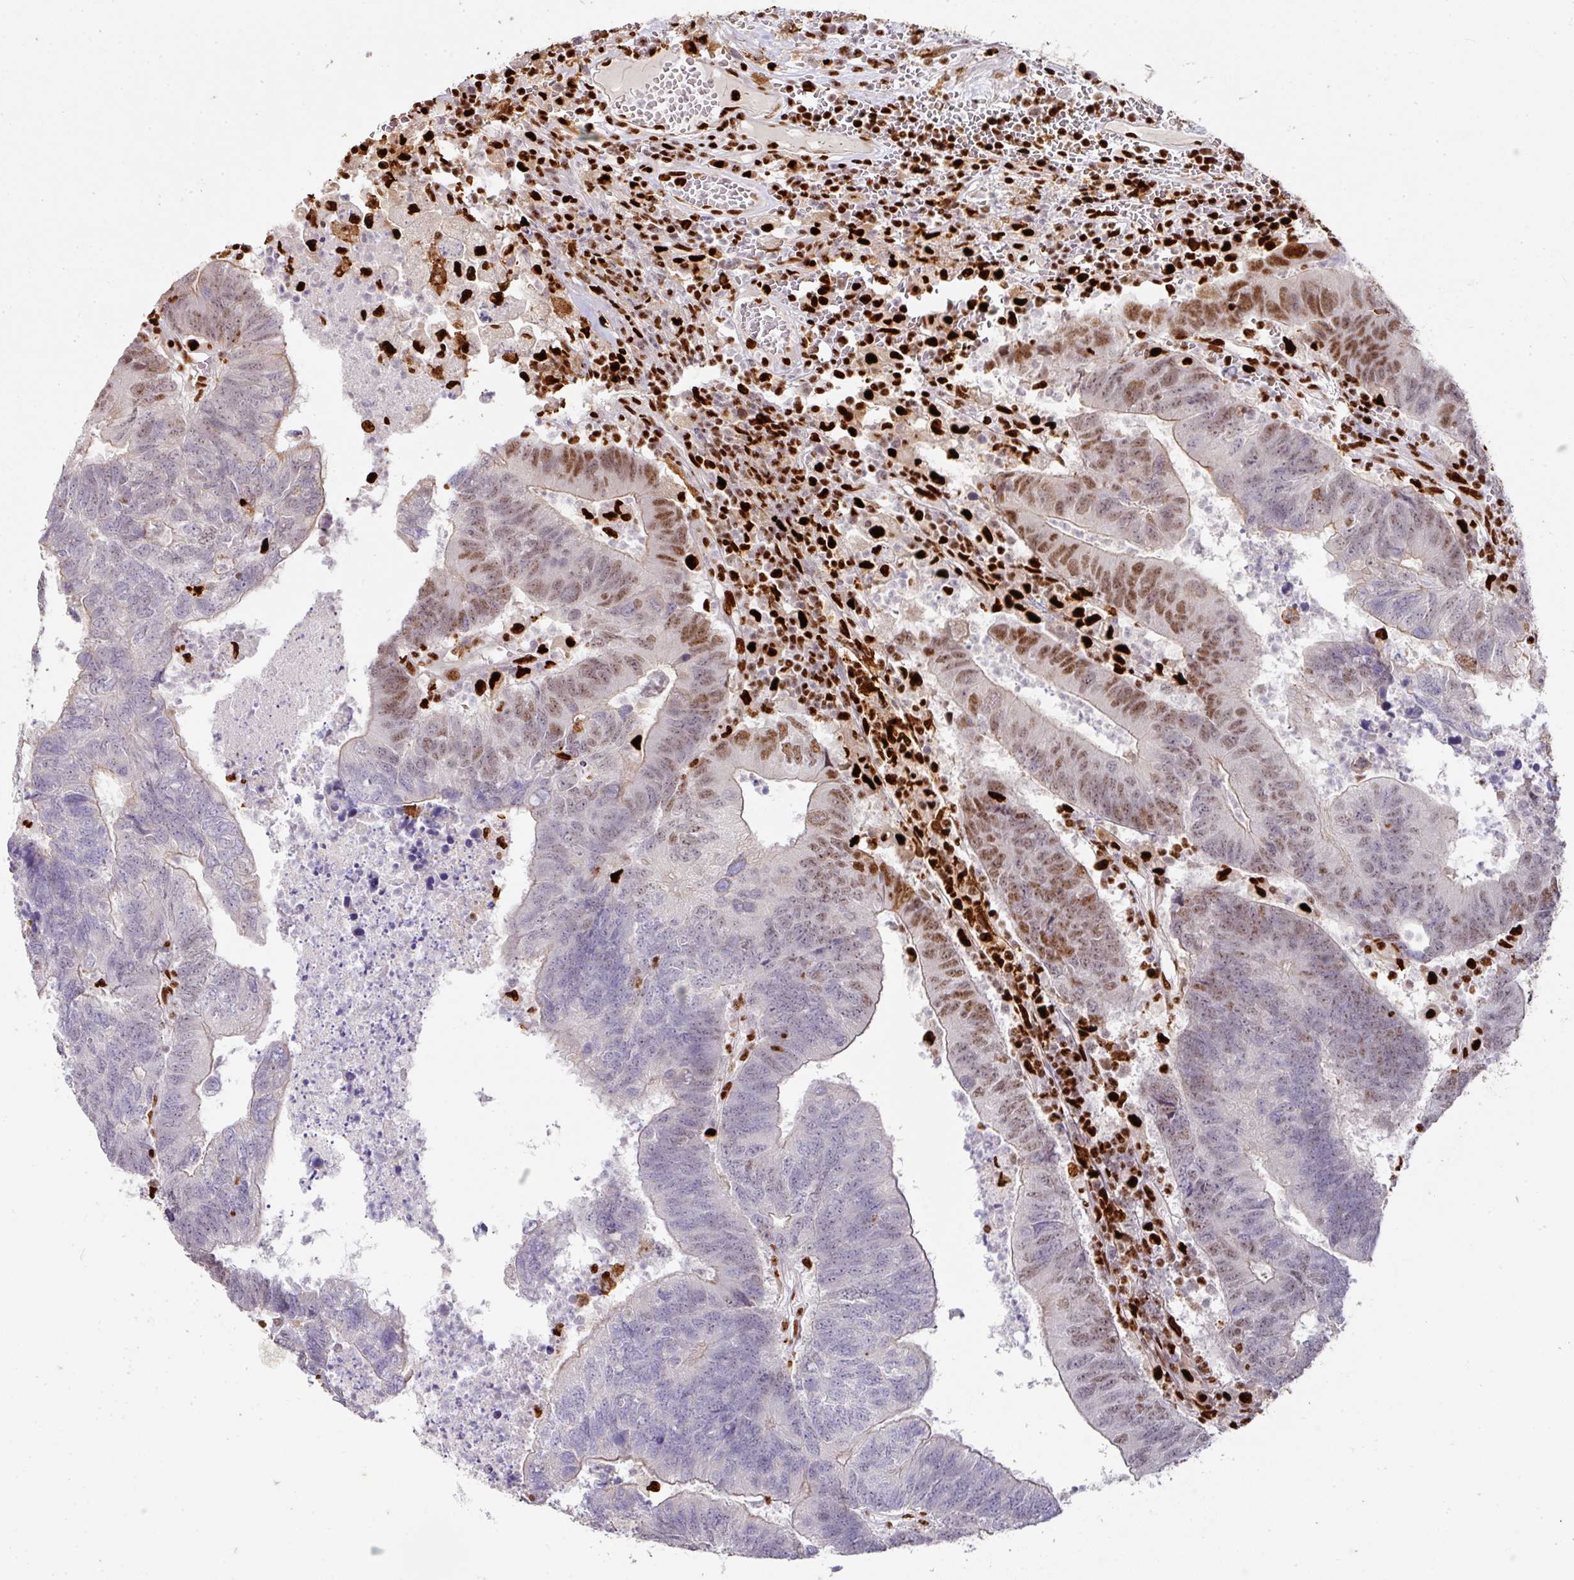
{"staining": {"intensity": "moderate", "quantity": "<25%", "location": "nuclear"}, "tissue": "colorectal cancer", "cell_type": "Tumor cells", "image_type": "cancer", "snomed": [{"axis": "morphology", "description": "Adenocarcinoma, NOS"}, {"axis": "topography", "description": "Colon"}], "caption": "IHC histopathology image of neoplastic tissue: human colorectal cancer stained using immunohistochemistry demonstrates low levels of moderate protein expression localized specifically in the nuclear of tumor cells, appearing as a nuclear brown color.", "gene": "SAMHD1", "patient": {"sex": "female", "age": 48}}